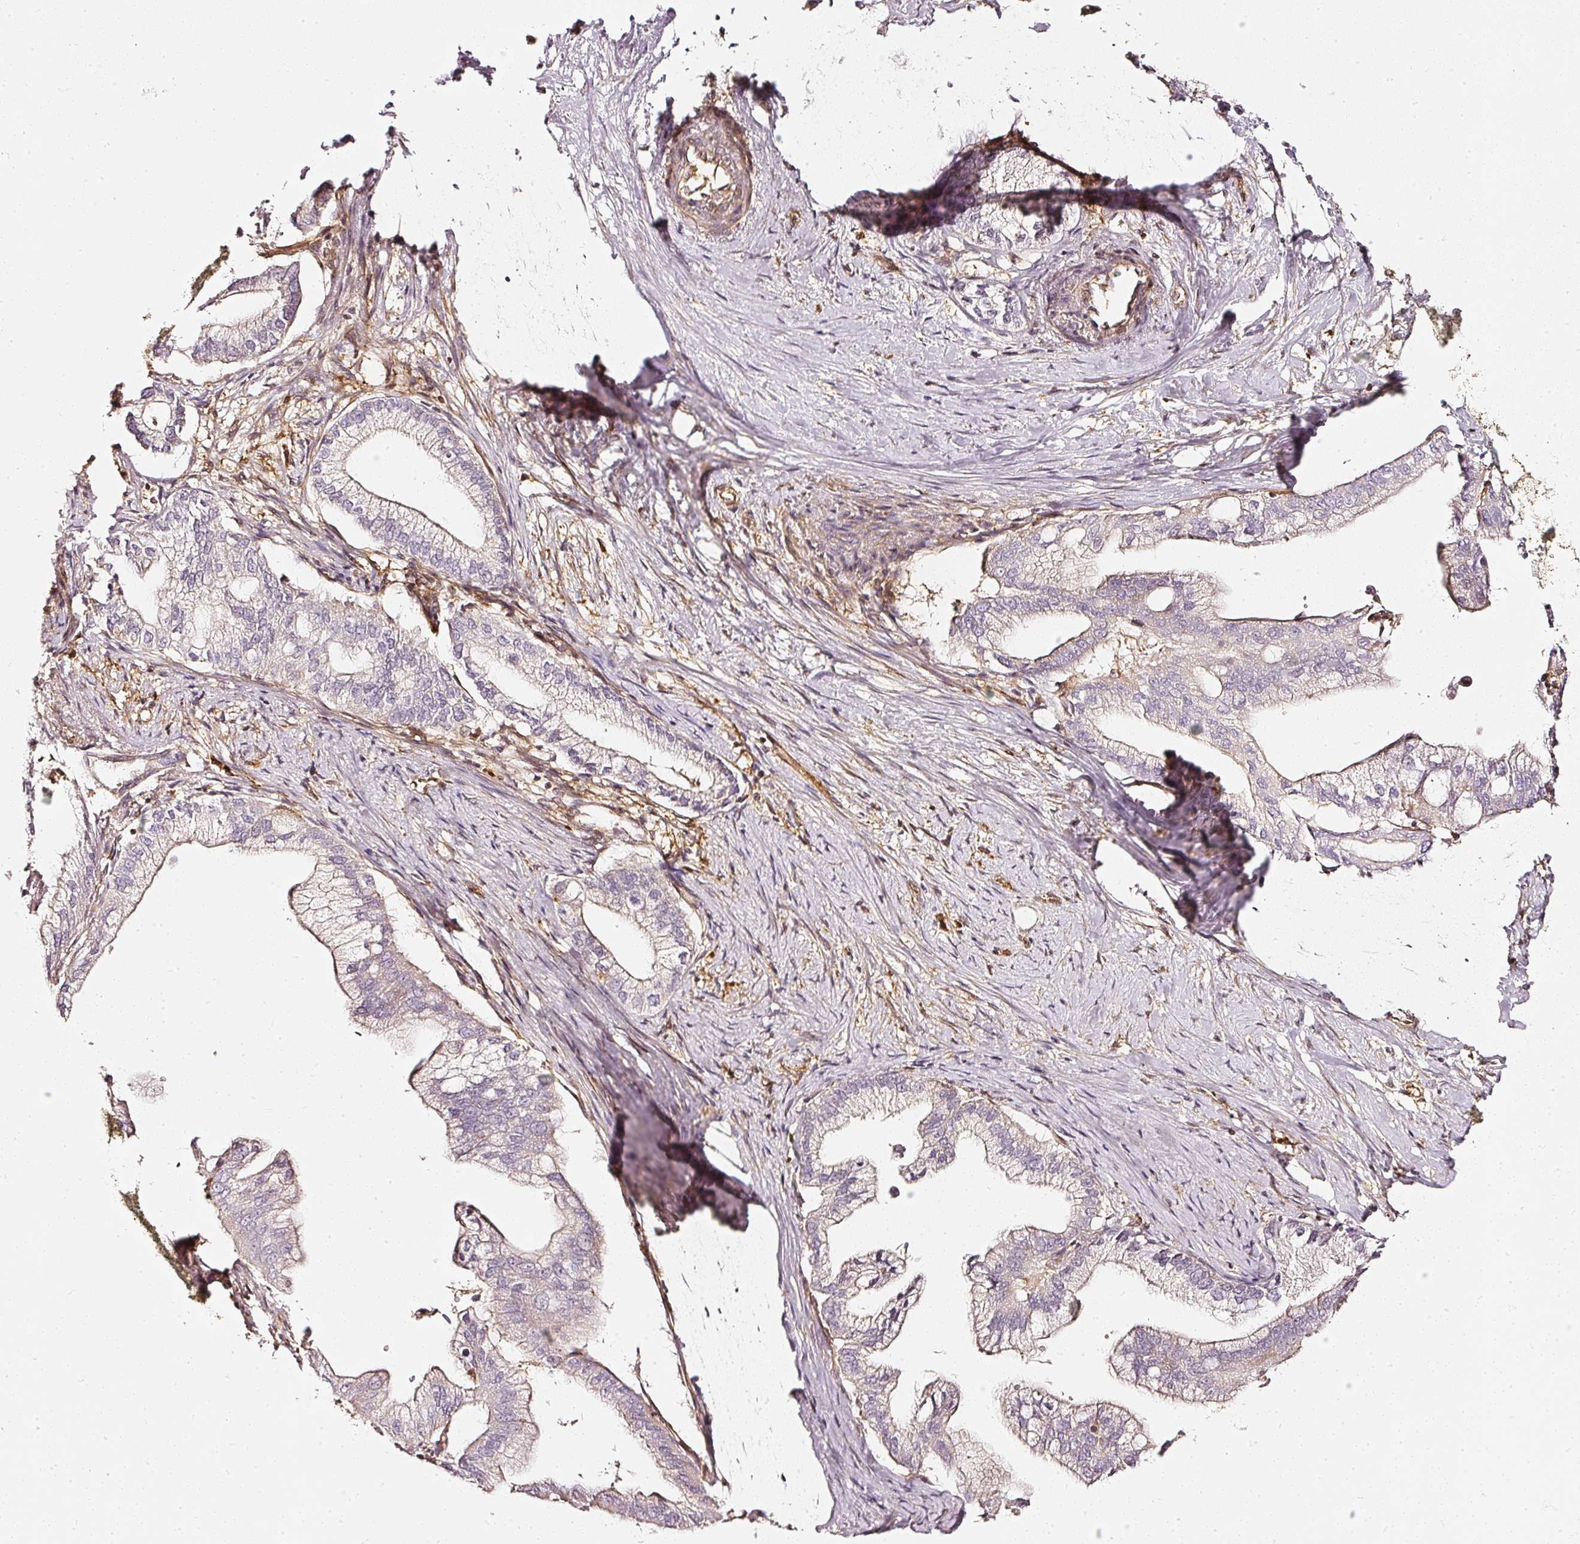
{"staining": {"intensity": "moderate", "quantity": "25%-75%", "location": "cytoplasmic/membranous"}, "tissue": "pancreatic cancer", "cell_type": "Tumor cells", "image_type": "cancer", "snomed": [{"axis": "morphology", "description": "Adenocarcinoma, NOS"}, {"axis": "topography", "description": "Pancreas"}], "caption": "The photomicrograph demonstrates staining of pancreatic cancer (adenocarcinoma), revealing moderate cytoplasmic/membranous protein expression (brown color) within tumor cells. The staining was performed using DAB to visualize the protein expression in brown, while the nuclei were stained in blue with hematoxylin (Magnification: 20x).", "gene": "ASMTL", "patient": {"sex": "male", "age": 70}}